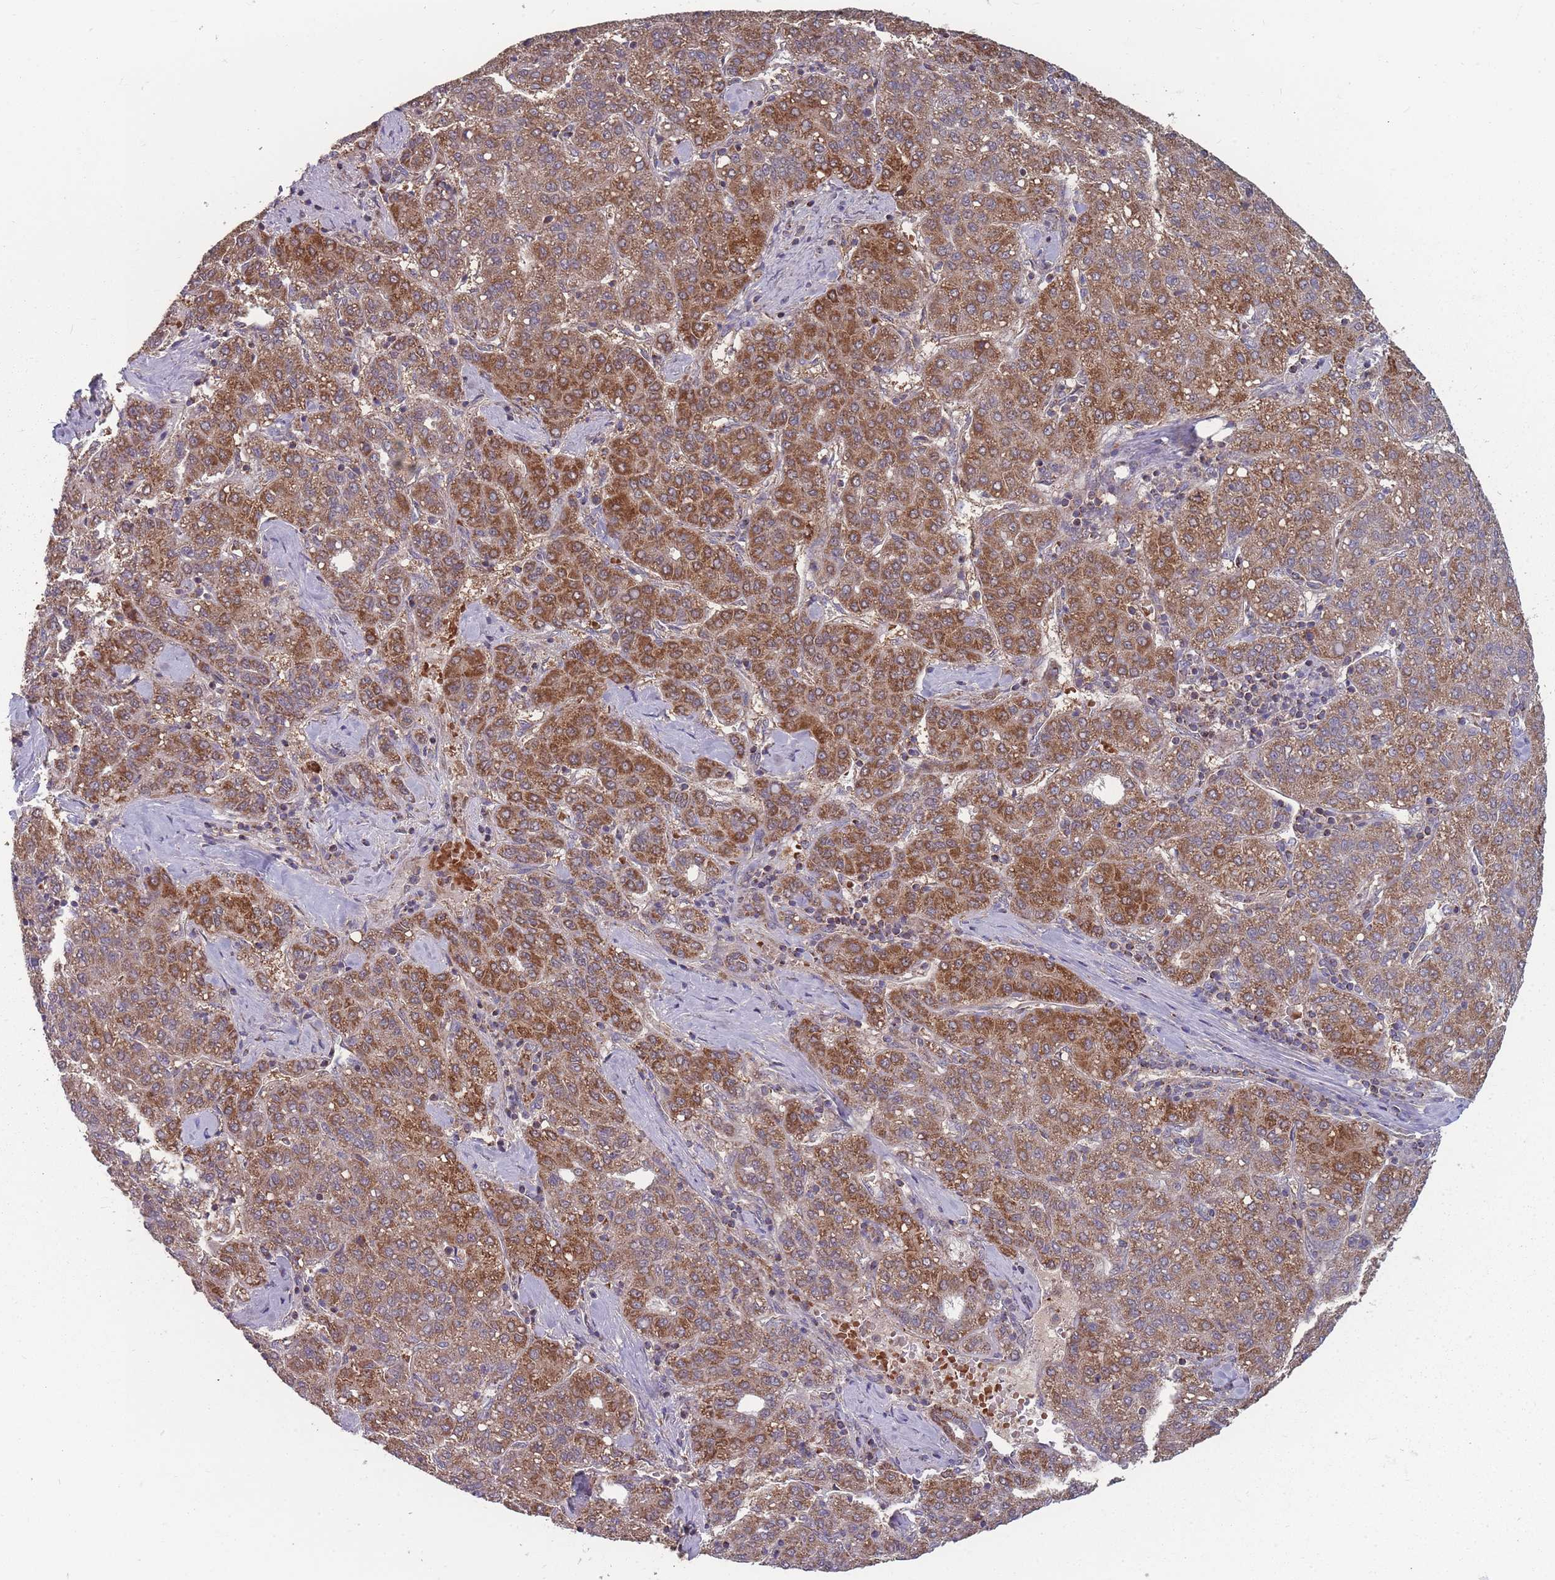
{"staining": {"intensity": "moderate", "quantity": ">75%", "location": "cytoplasmic/membranous"}, "tissue": "liver cancer", "cell_type": "Tumor cells", "image_type": "cancer", "snomed": [{"axis": "morphology", "description": "Carcinoma, Hepatocellular, NOS"}, {"axis": "topography", "description": "Liver"}], "caption": "Immunohistochemistry image of human liver cancer stained for a protein (brown), which exhibits medium levels of moderate cytoplasmic/membranous expression in approximately >75% of tumor cells.", "gene": "SLC35B4", "patient": {"sex": "male", "age": 65}}